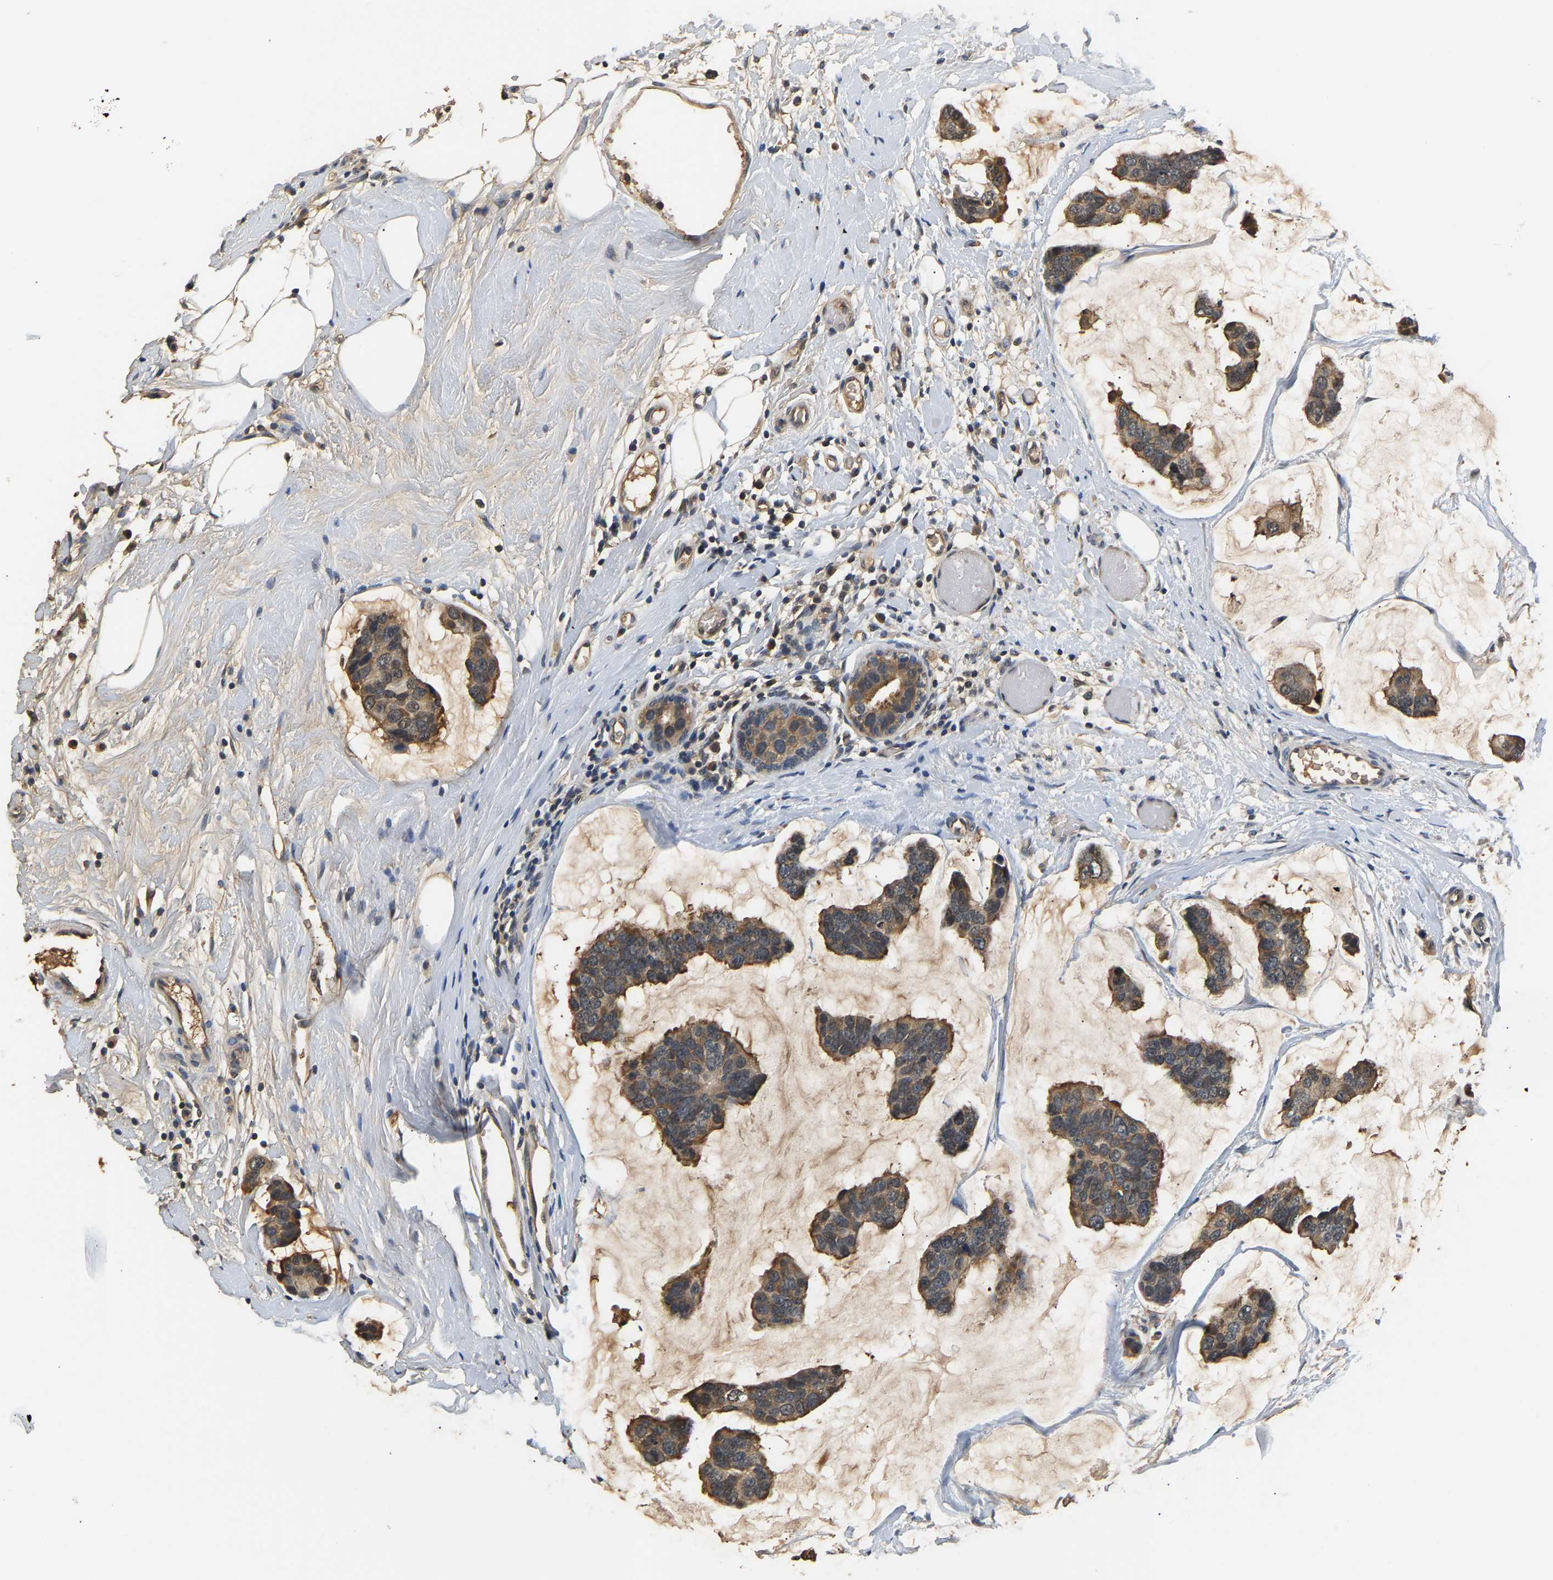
{"staining": {"intensity": "moderate", "quantity": ">75%", "location": "cytoplasmic/membranous"}, "tissue": "breast cancer", "cell_type": "Tumor cells", "image_type": "cancer", "snomed": [{"axis": "morphology", "description": "Normal tissue, NOS"}, {"axis": "morphology", "description": "Duct carcinoma"}, {"axis": "topography", "description": "Breast"}], "caption": "Tumor cells show moderate cytoplasmic/membranous expression in about >75% of cells in breast infiltrating ductal carcinoma. The protein of interest is shown in brown color, while the nuclei are stained blue.", "gene": "GPI", "patient": {"sex": "female", "age": 50}}